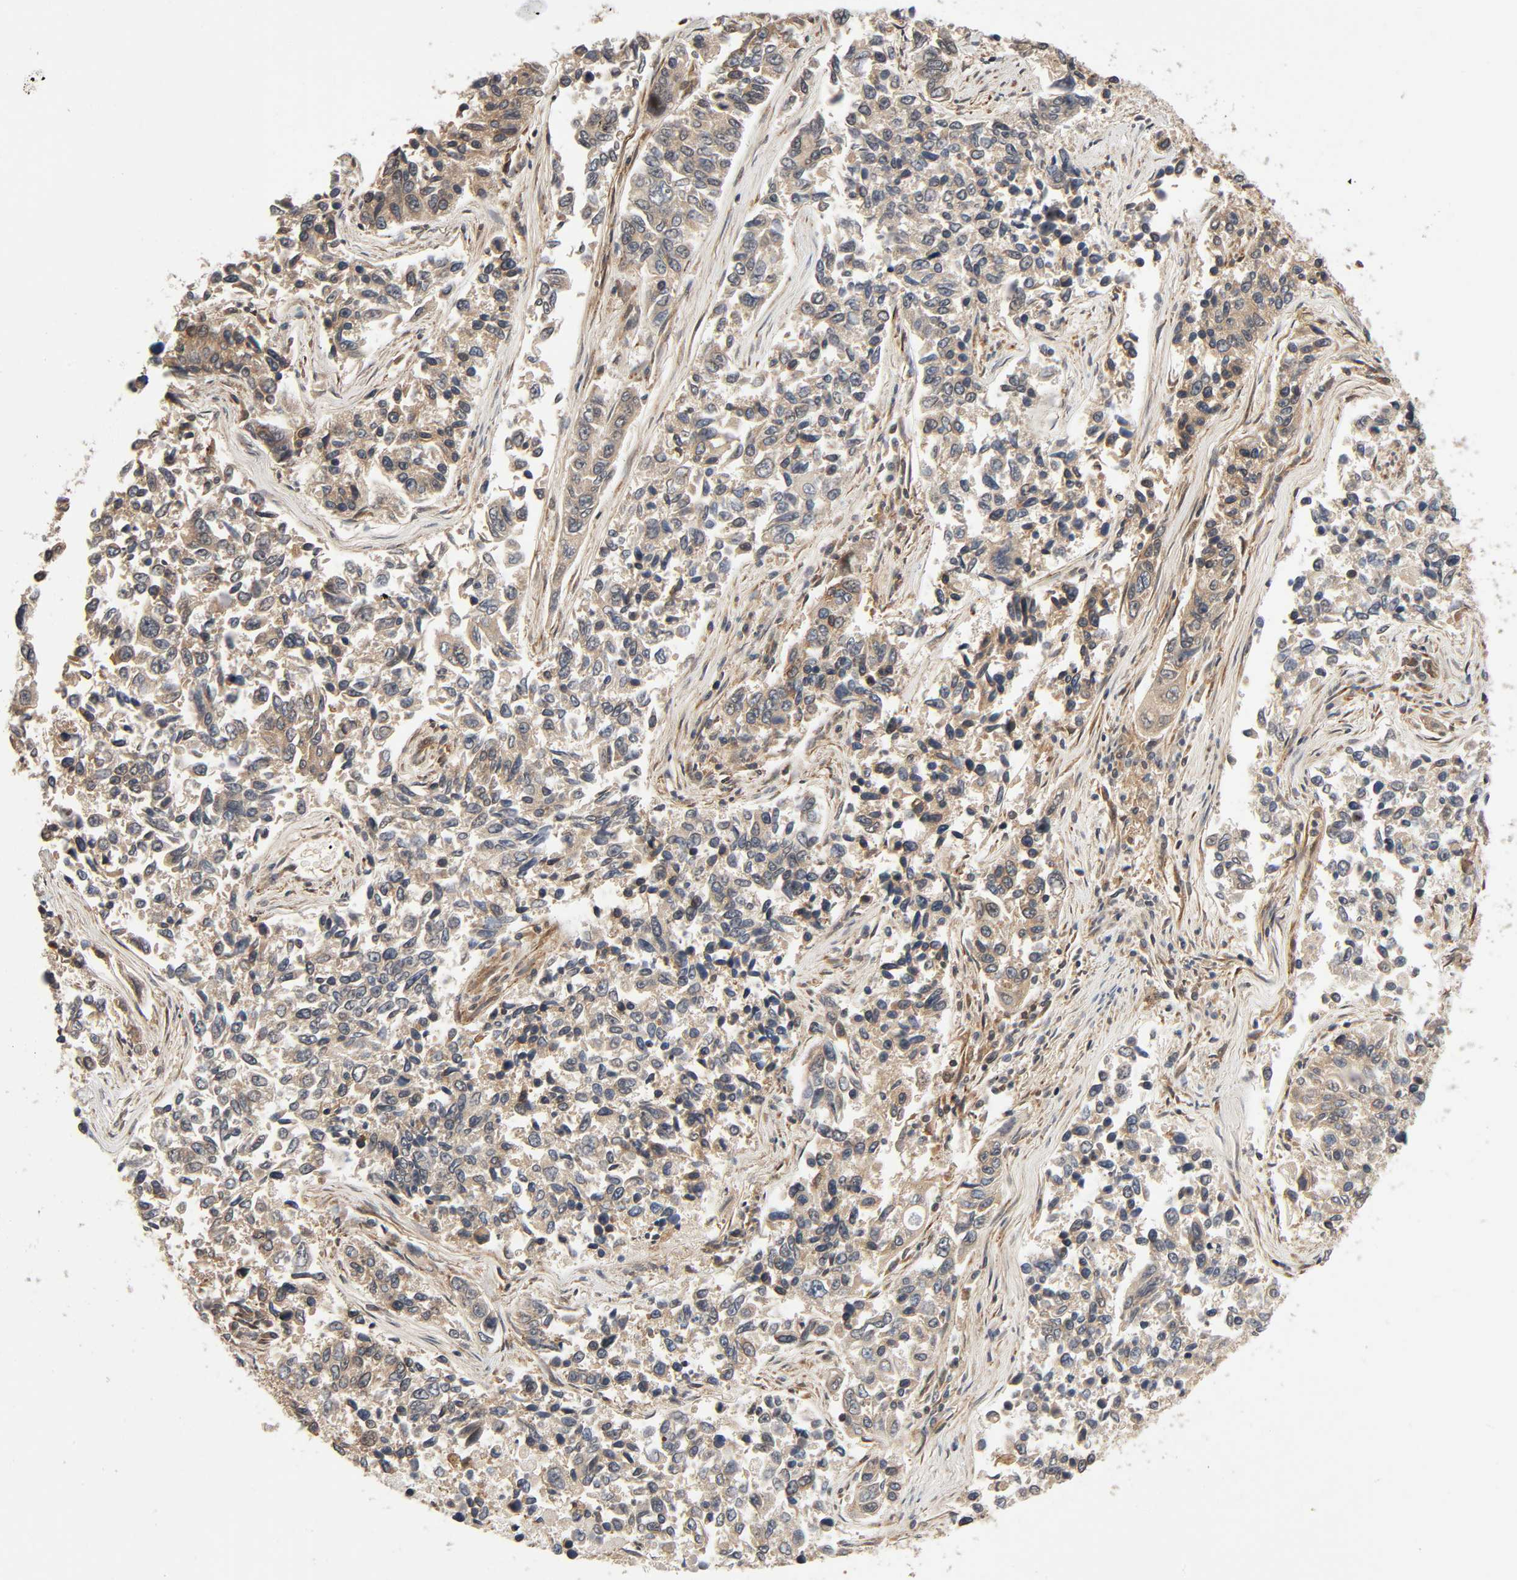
{"staining": {"intensity": "moderate", "quantity": ">75%", "location": "cytoplasmic/membranous"}, "tissue": "lung cancer", "cell_type": "Tumor cells", "image_type": "cancer", "snomed": [{"axis": "morphology", "description": "Adenocarcinoma, NOS"}, {"axis": "topography", "description": "Lung"}], "caption": "Moderate cytoplasmic/membranous staining for a protein is appreciated in about >75% of tumor cells of lung cancer (adenocarcinoma) using immunohistochemistry (IHC).", "gene": "PPP2R1B", "patient": {"sex": "male", "age": 84}}